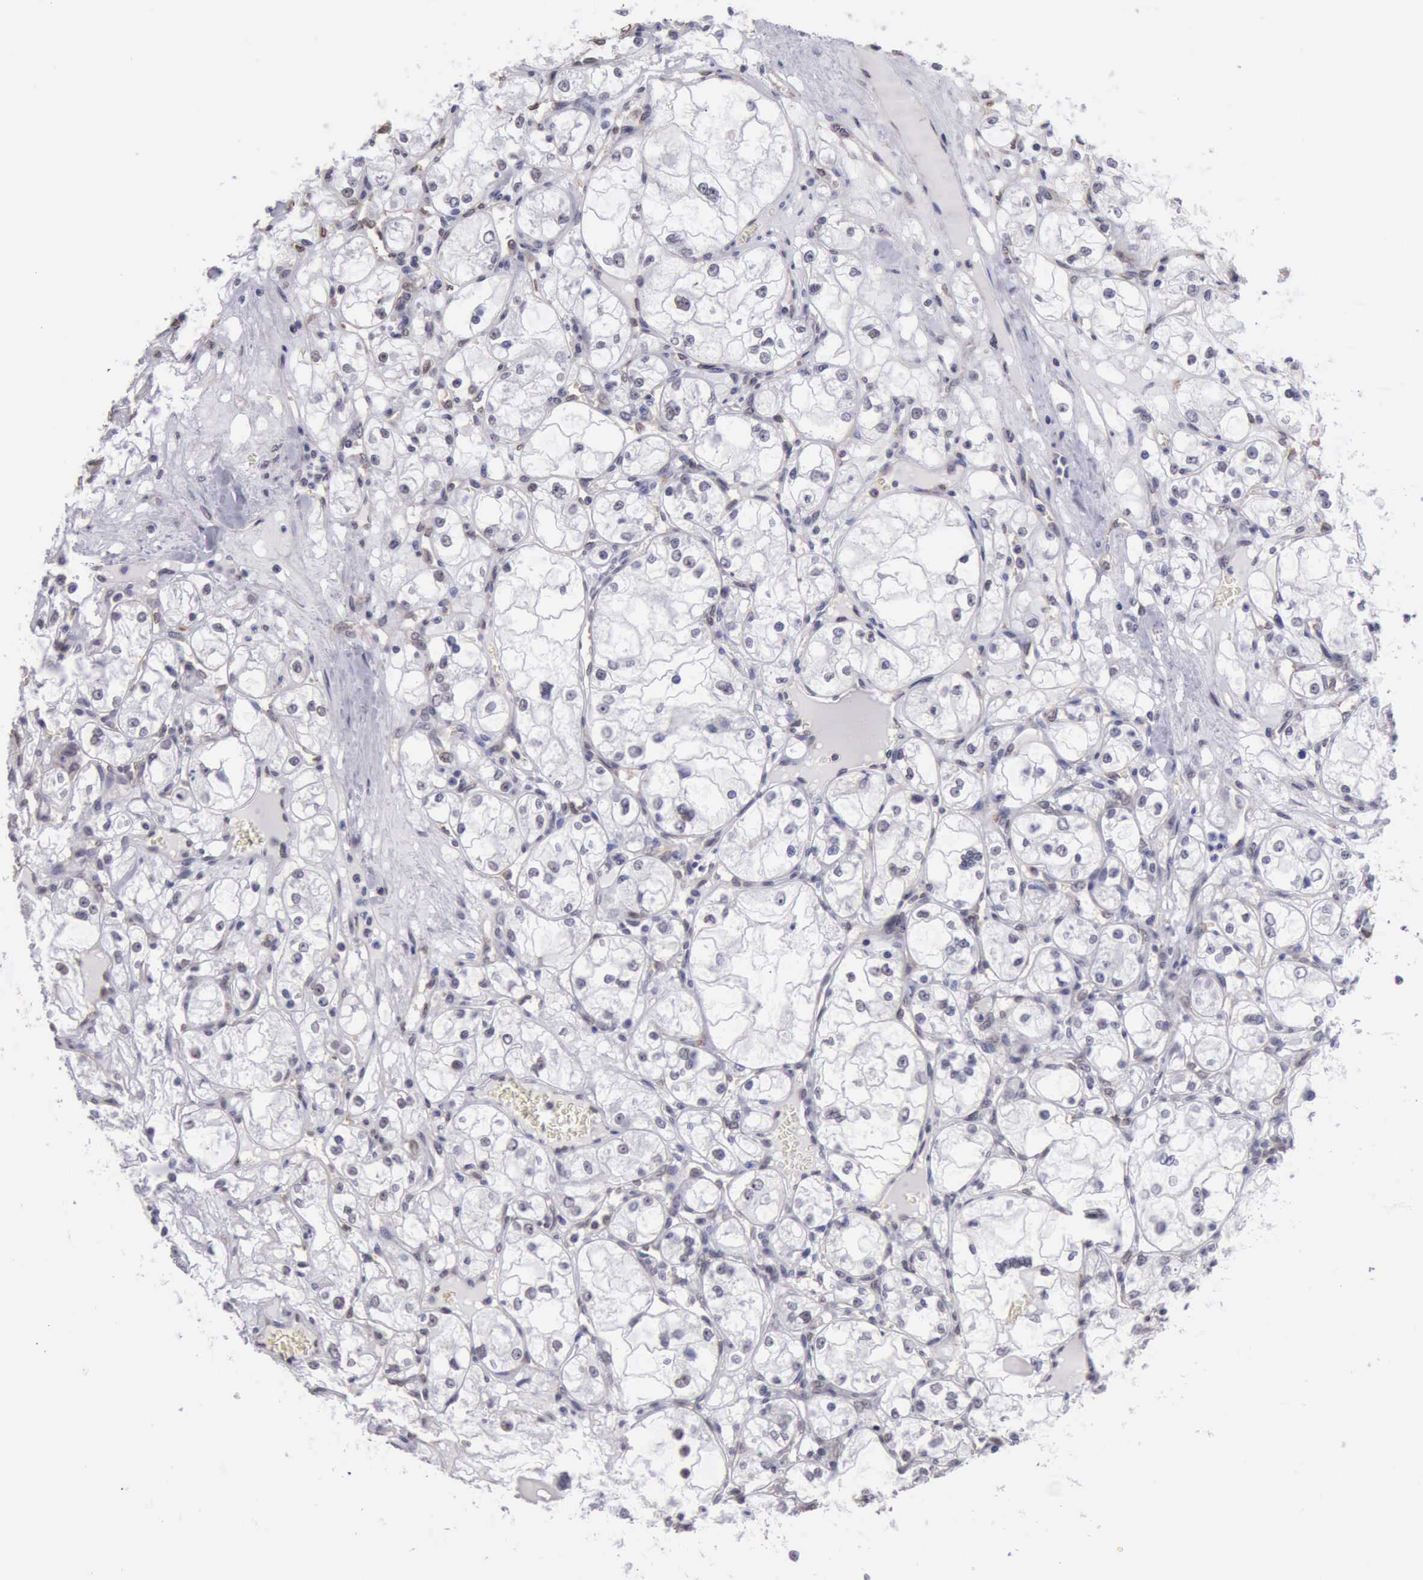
{"staining": {"intensity": "negative", "quantity": "none", "location": "none"}, "tissue": "renal cancer", "cell_type": "Tumor cells", "image_type": "cancer", "snomed": [{"axis": "morphology", "description": "Adenocarcinoma, NOS"}, {"axis": "topography", "description": "Kidney"}], "caption": "DAB (3,3'-diaminobenzidine) immunohistochemical staining of renal adenocarcinoma displays no significant expression in tumor cells. The staining was performed using DAB to visualize the protein expression in brown, while the nuclei were stained in blue with hematoxylin (Magnification: 20x).", "gene": "ERCC4", "patient": {"sex": "male", "age": 61}}